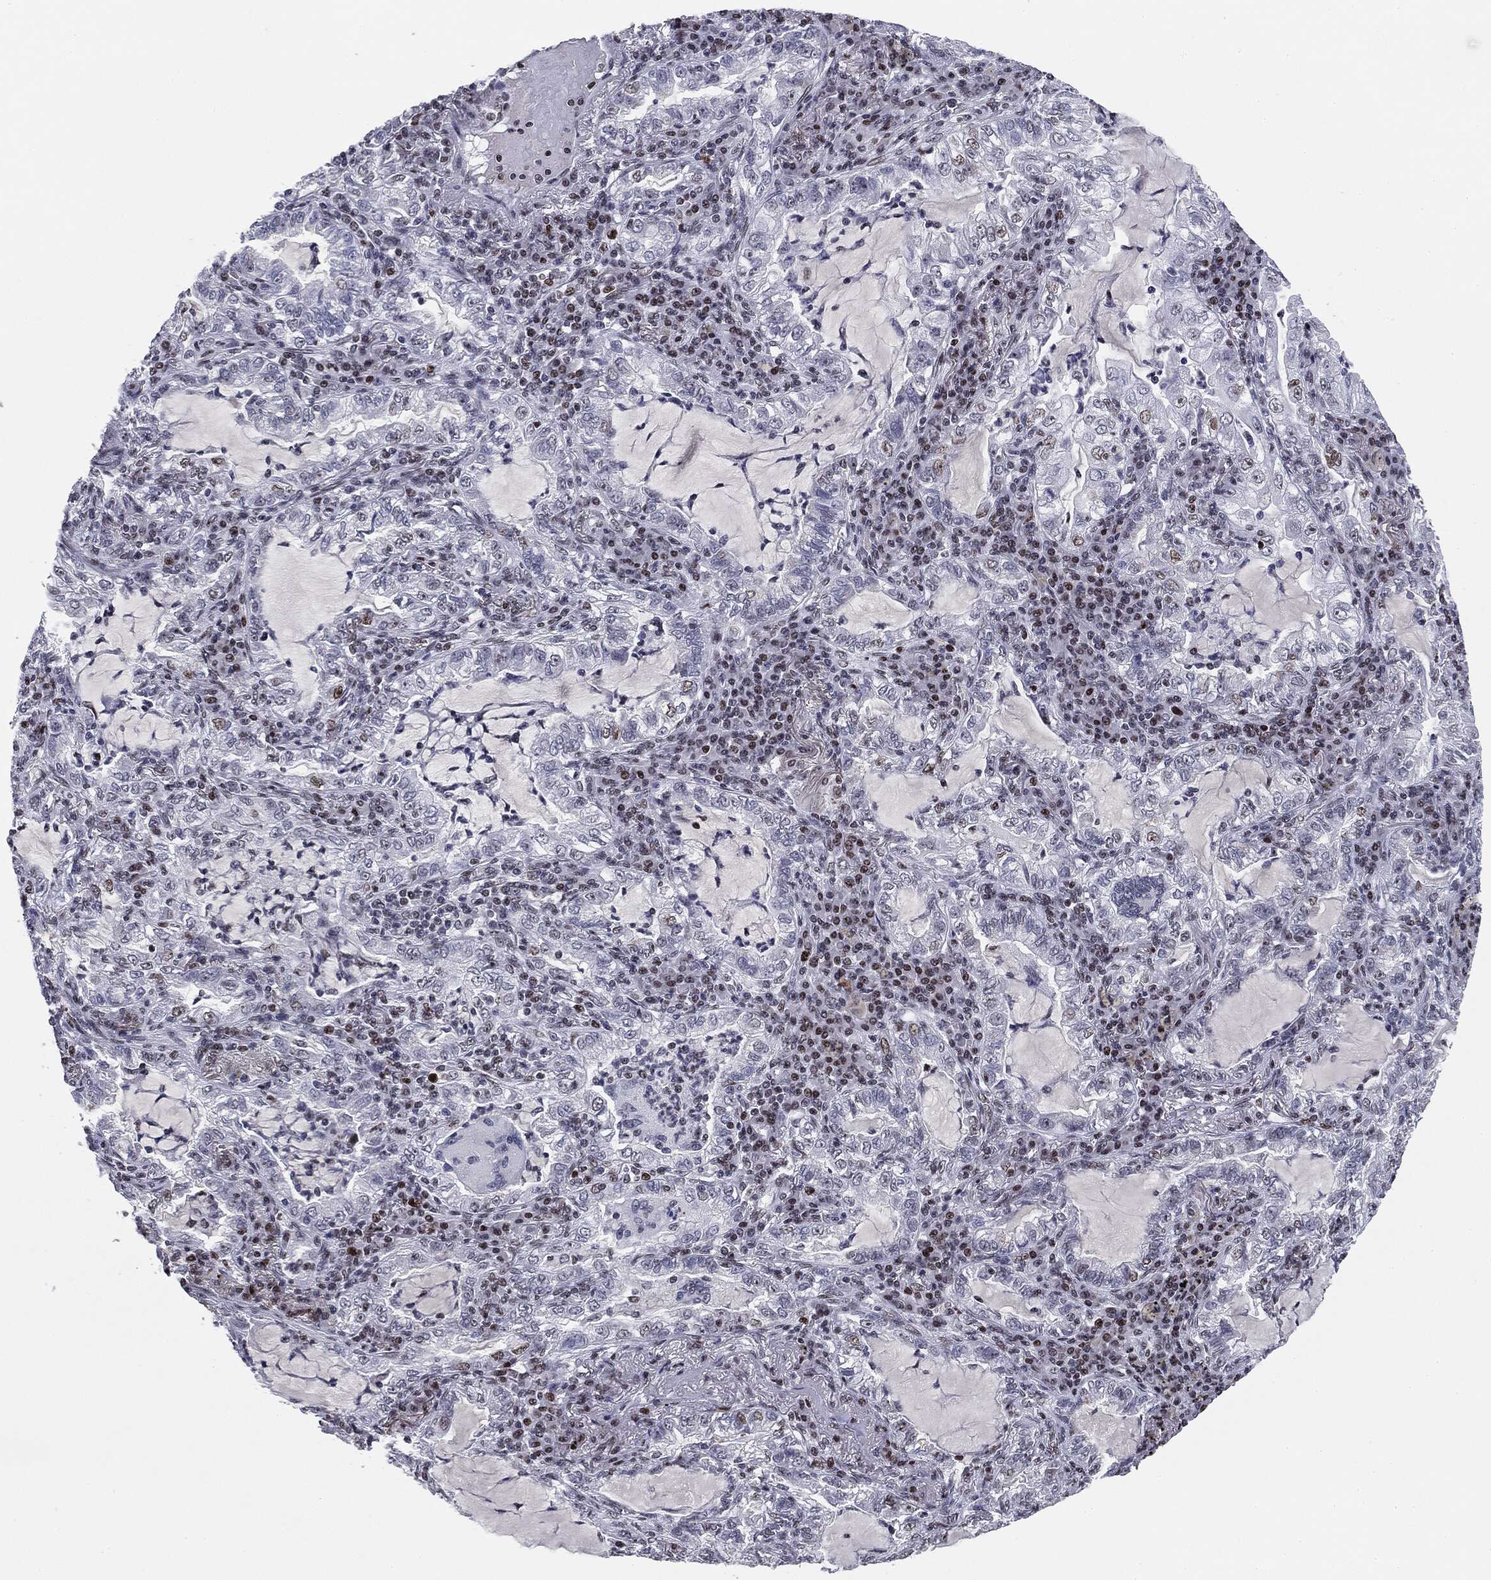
{"staining": {"intensity": "negative", "quantity": "none", "location": "none"}, "tissue": "lung cancer", "cell_type": "Tumor cells", "image_type": "cancer", "snomed": [{"axis": "morphology", "description": "Adenocarcinoma, NOS"}, {"axis": "topography", "description": "Lung"}], "caption": "IHC histopathology image of human adenocarcinoma (lung) stained for a protein (brown), which demonstrates no positivity in tumor cells.", "gene": "MDC1", "patient": {"sex": "female", "age": 73}}